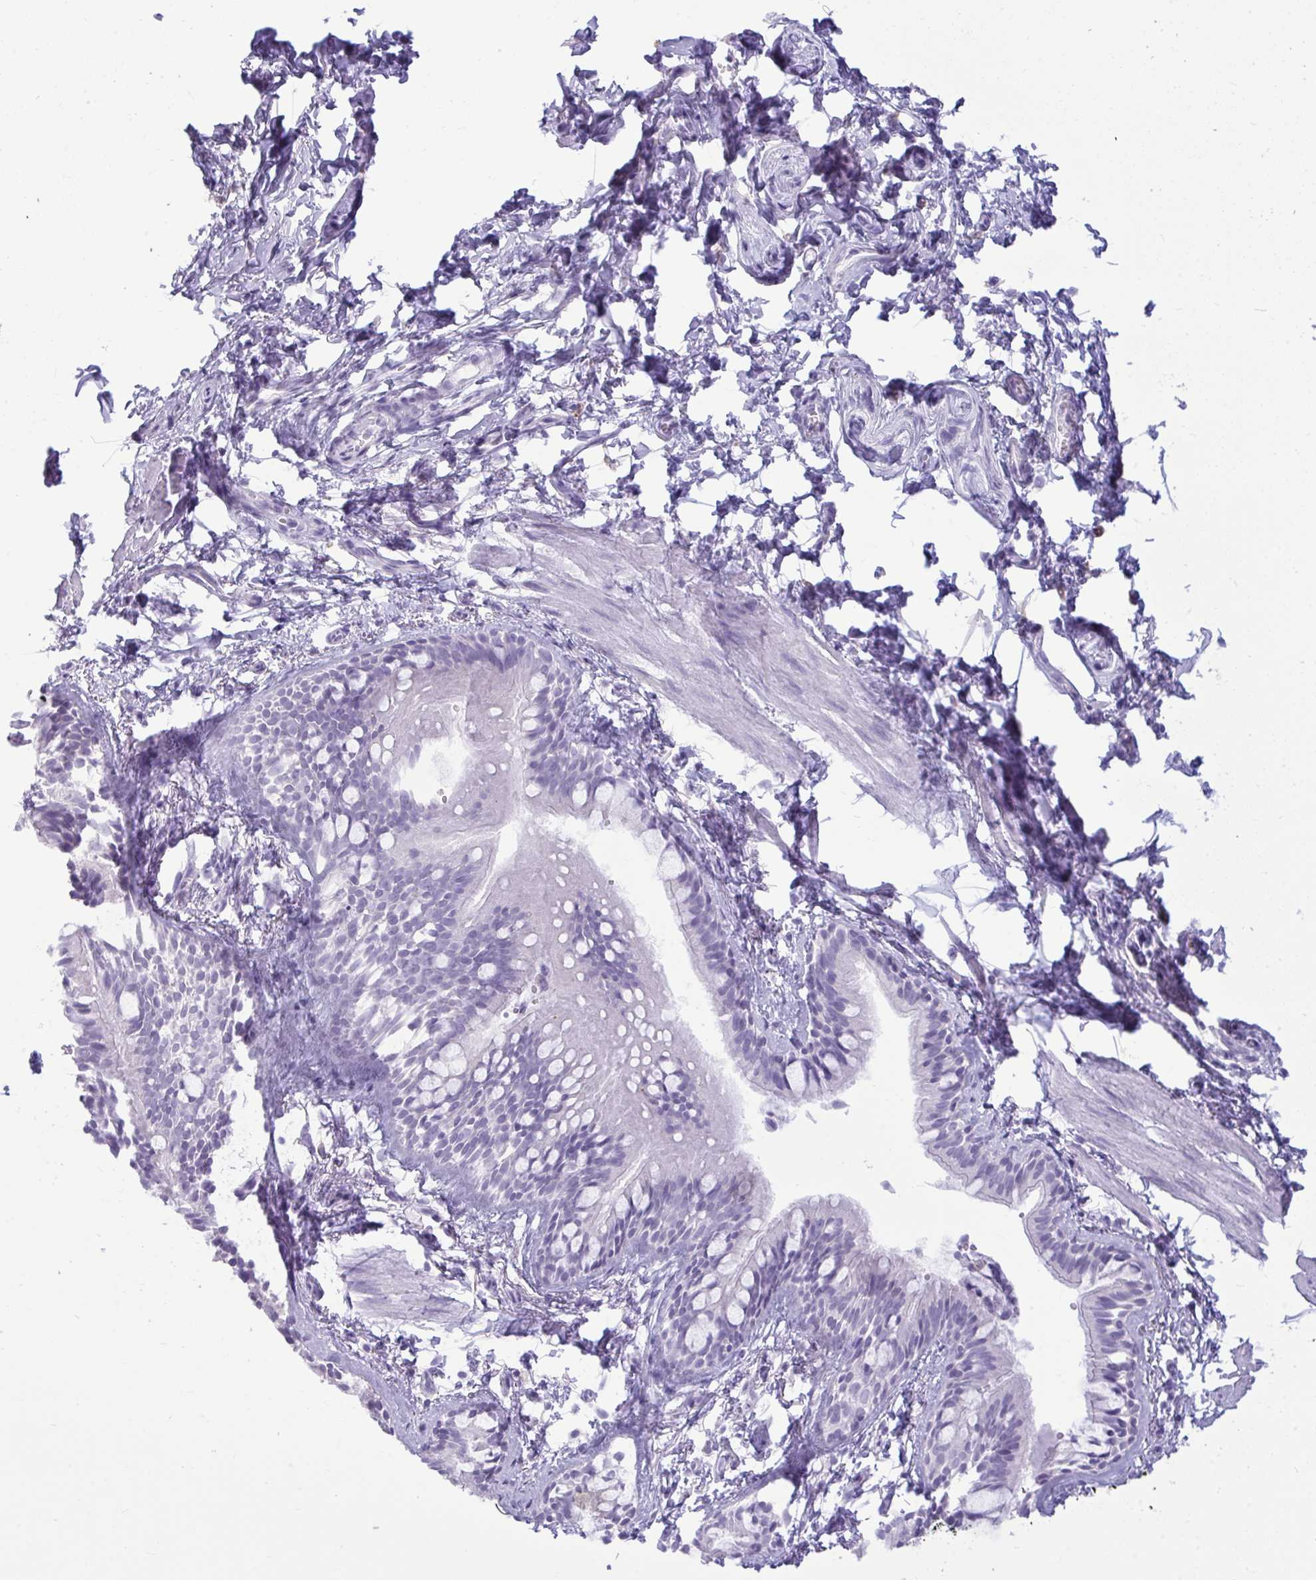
{"staining": {"intensity": "negative", "quantity": "none", "location": "none"}, "tissue": "bronchus", "cell_type": "Respiratory epithelial cells", "image_type": "normal", "snomed": [{"axis": "morphology", "description": "Normal tissue, NOS"}, {"axis": "topography", "description": "Bronchus"}], "caption": "DAB (3,3'-diaminobenzidine) immunohistochemical staining of normal human bronchus reveals no significant positivity in respiratory epithelial cells.", "gene": "ANKRD60", "patient": {"sex": "female", "age": 59}}